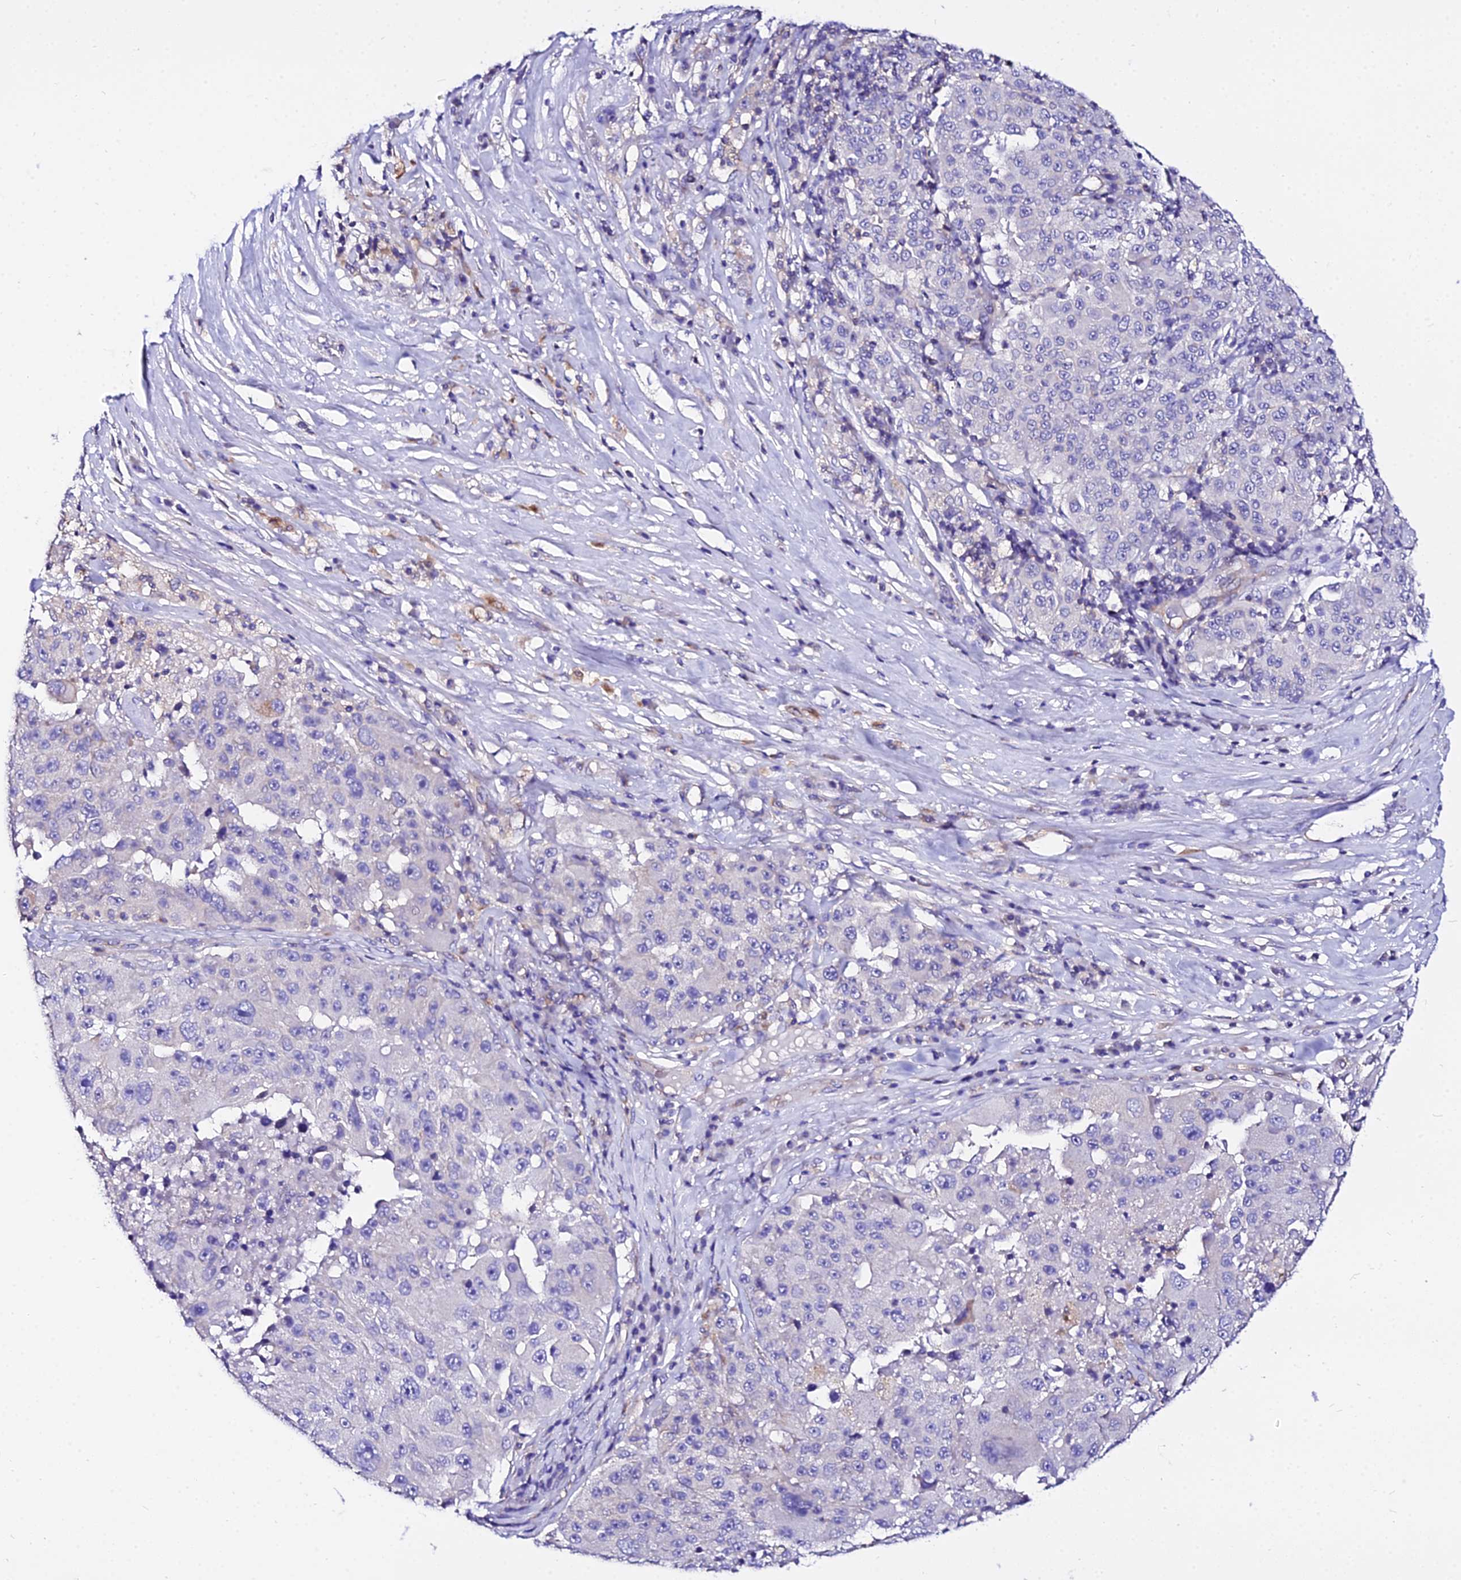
{"staining": {"intensity": "negative", "quantity": "none", "location": "none"}, "tissue": "melanoma", "cell_type": "Tumor cells", "image_type": "cancer", "snomed": [{"axis": "morphology", "description": "Malignant melanoma, Metastatic site"}, {"axis": "topography", "description": "Lymph node"}], "caption": "Immunohistochemical staining of human malignant melanoma (metastatic site) reveals no significant expression in tumor cells.", "gene": "DAW1", "patient": {"sex": "male", "age": 62}}